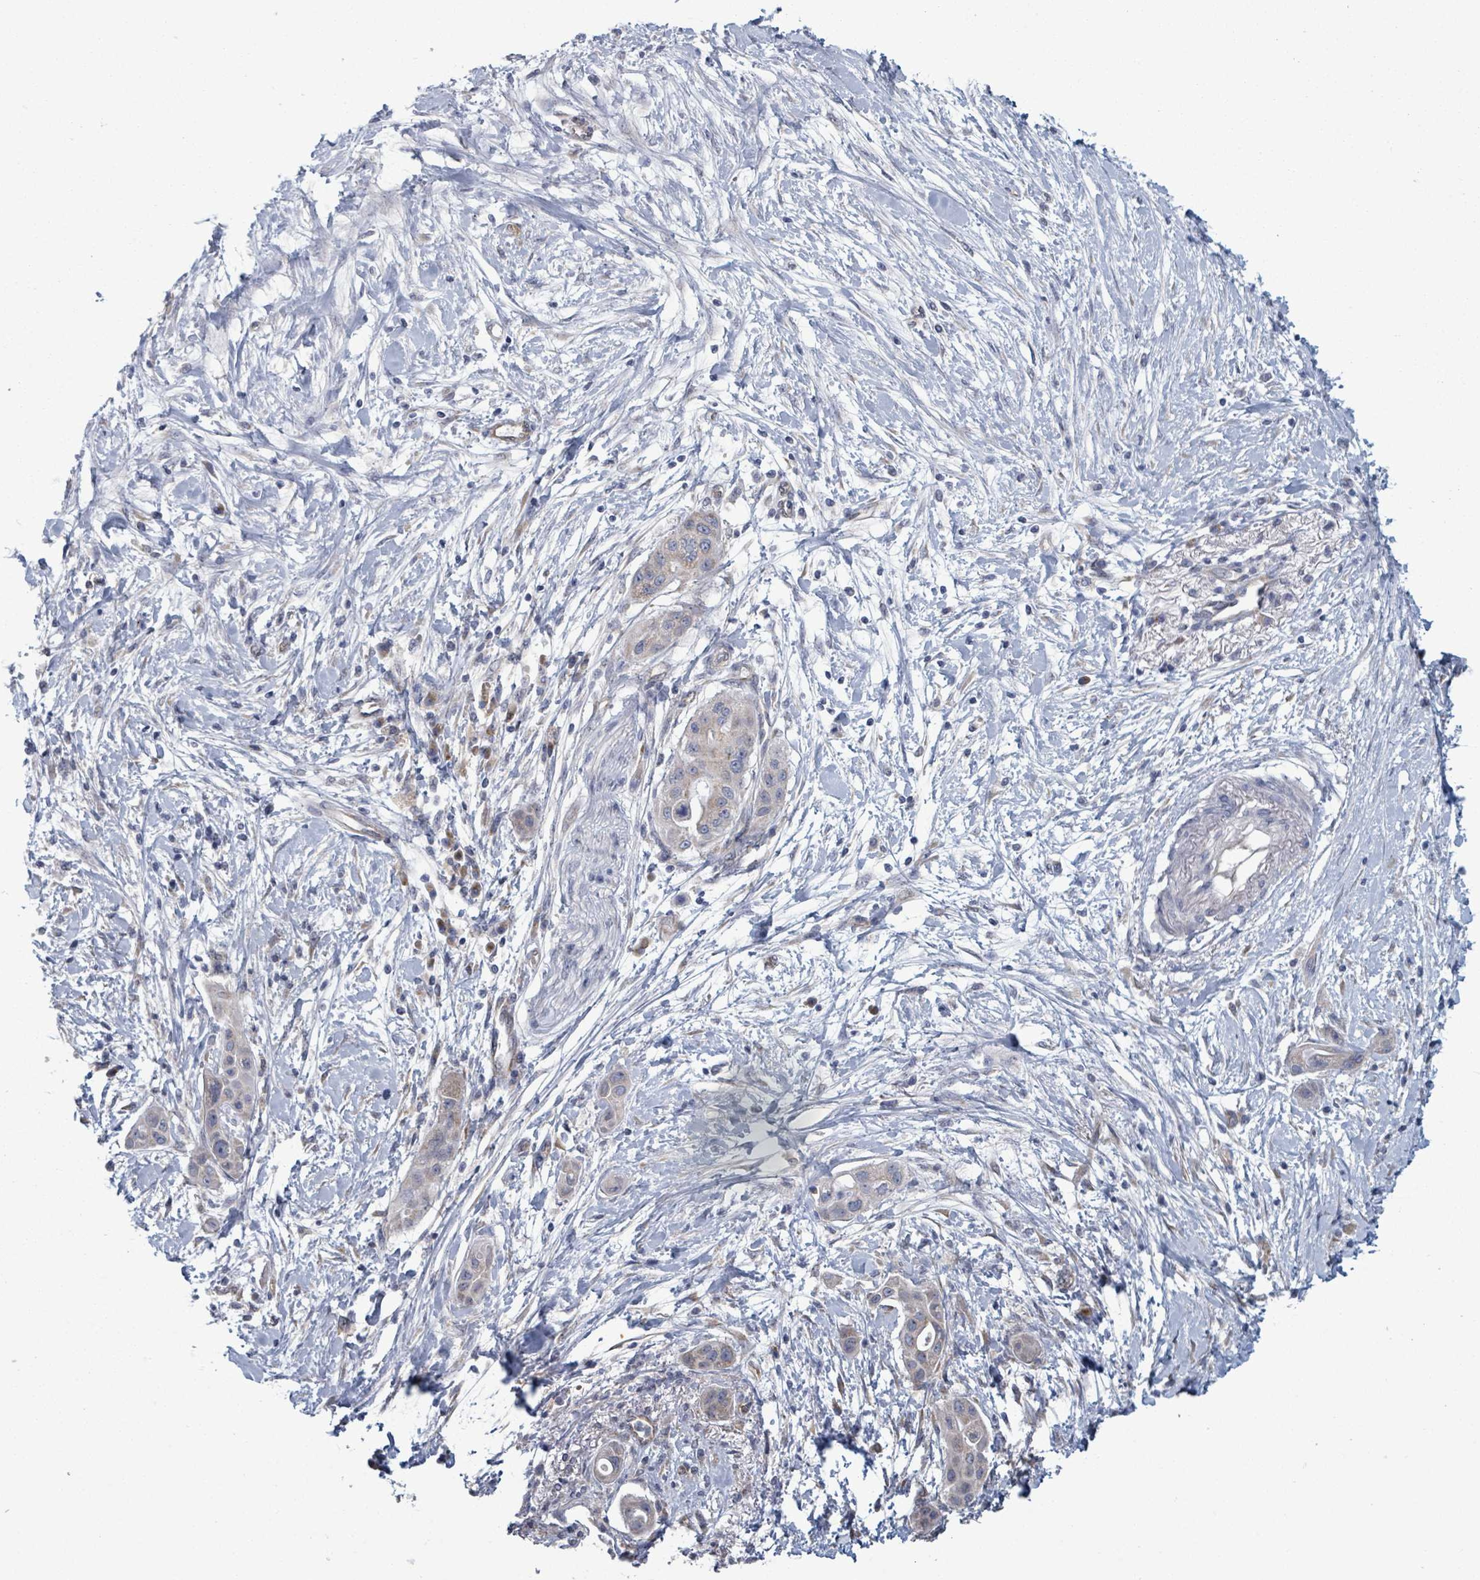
{"staining": {"intensity": "weak", "quantity": "<25%", "location": "cytoplasmic/membranous"}, "tissue": "pancreatic cancer", "cell_type": "Tumor cells", "image_type": "cancer", "snomed": [{"axis": "morphology", "description": "Adenocarcinoma, NOS"}, {"axis": "topography", "description": "Pancreas"}], "caption": "Tumor cells show no significant expression in pancreatic adenocarcinoma.", "gene": "FKBP1A", "patient": {"sex": "male", "age": 68}}